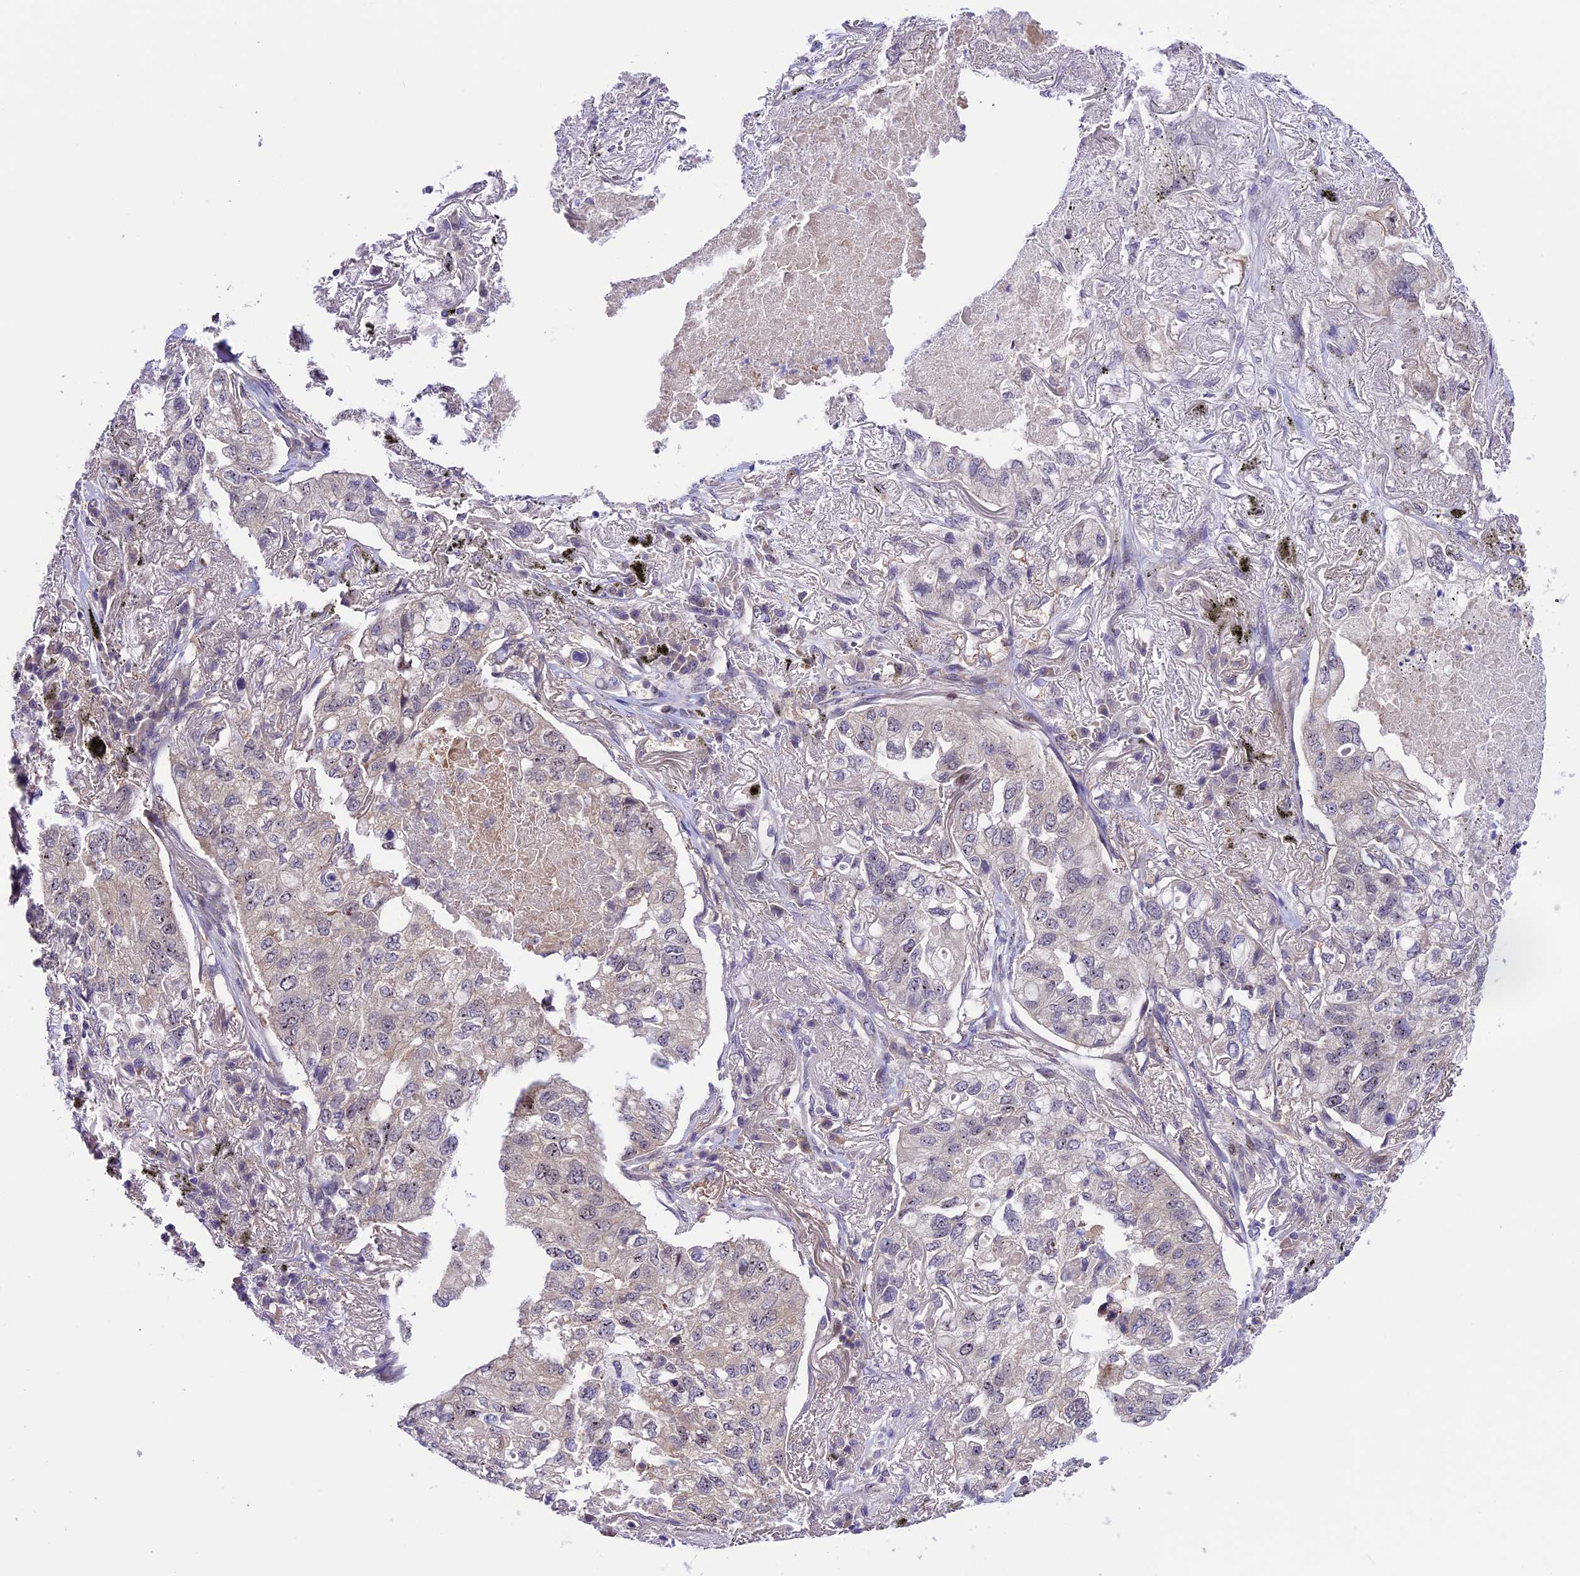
{"staining": {"intensity": "negative", "quantity": "none", "location": "none"}, "tissue": "lung cancer", "cell_type": "Tumor cells", "image_type": "cancer", "snomed": [{"axis": "morphology", "description": "Adenocarcinoma, NOS"}, {"axis": "topography", "description": "Lung"}], "caption": "DAB (3,3'-diaminobenzidine) immunohistochemical staining of lung cancer (adenocarcinoma) exhibits no significant staining in tumor cells.", "gene": "XKR7", "patient": {"sex": "male", "age": 65}}